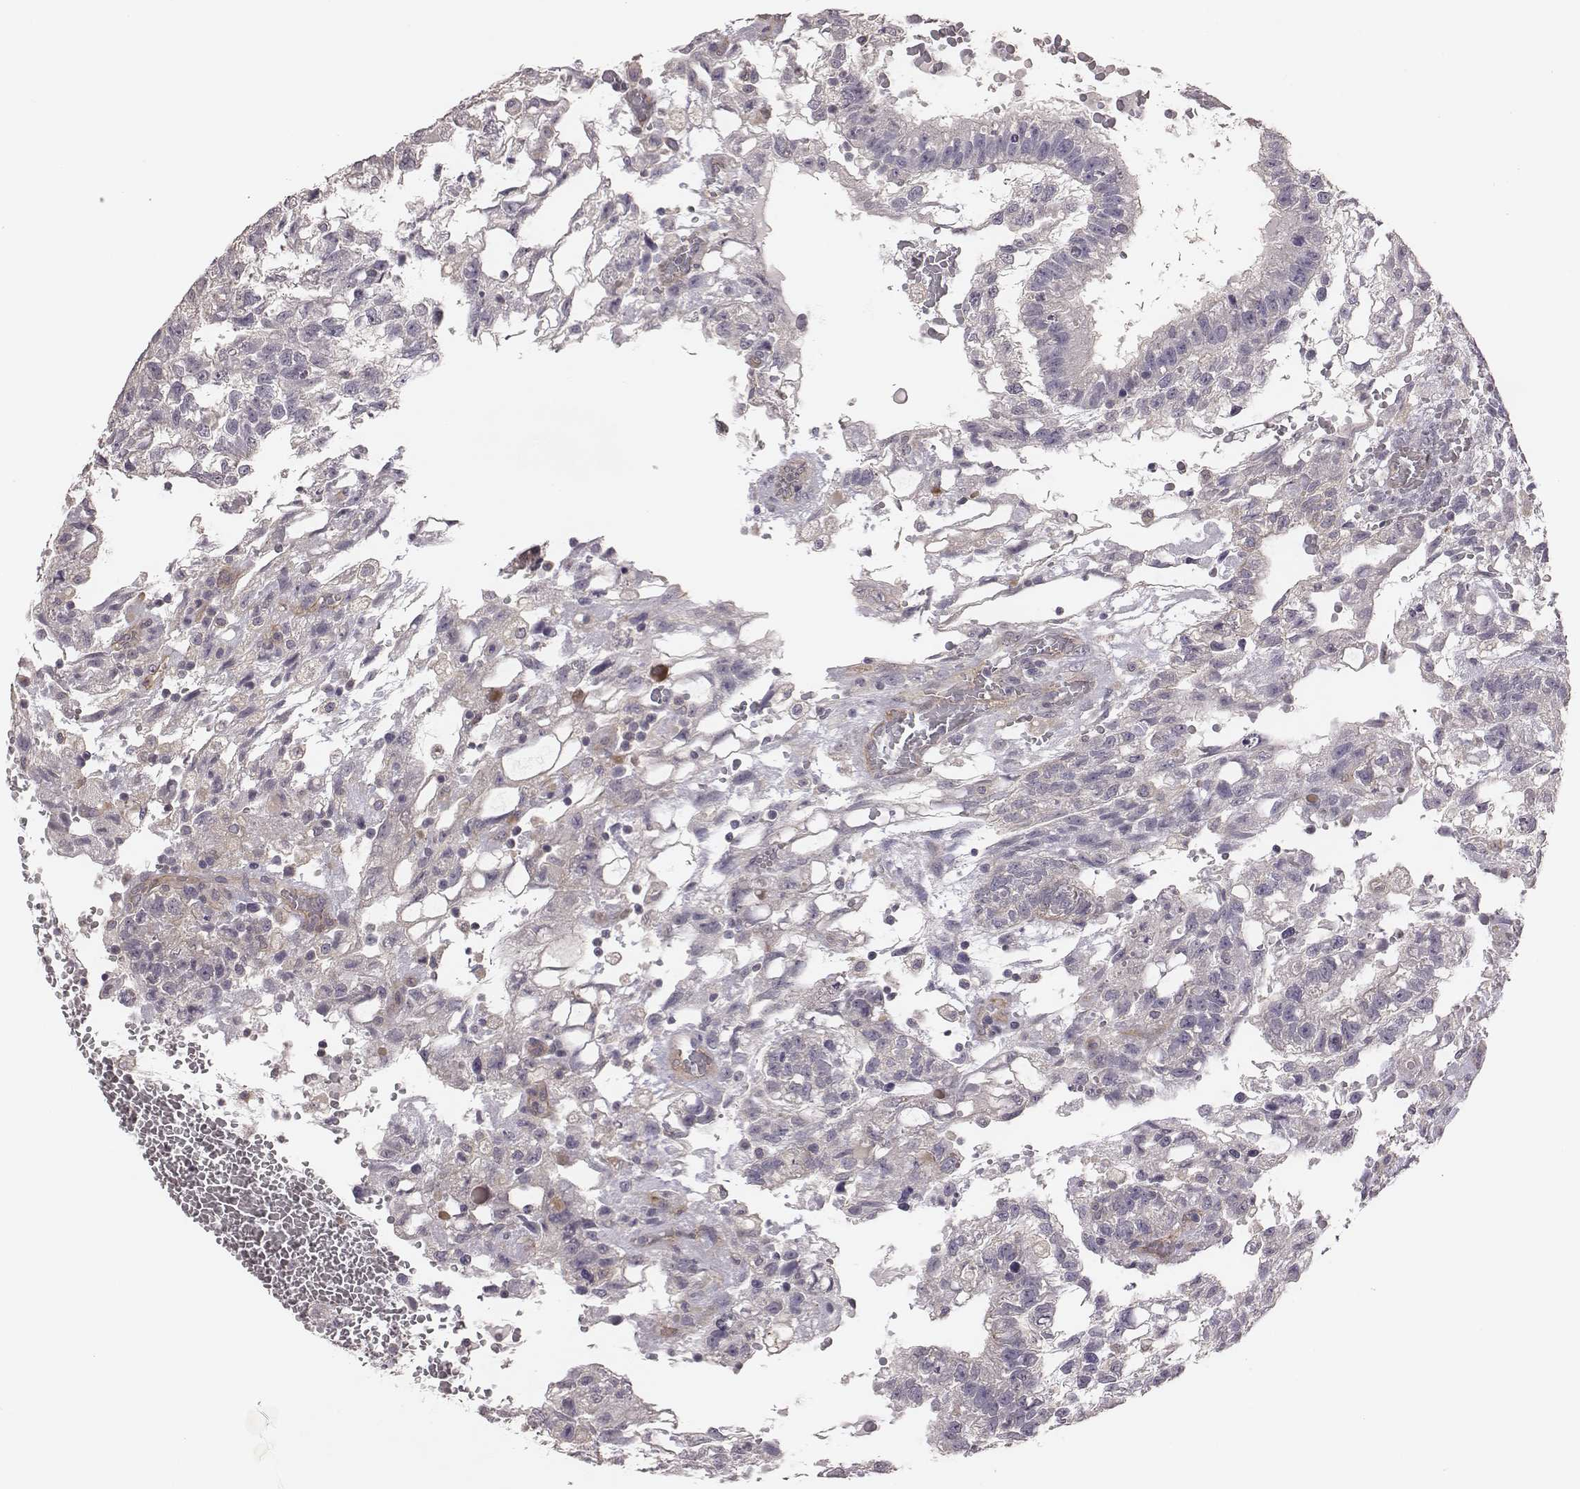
{"staining": {"intensity": "negative", "quantity": "none", "location": "none"}, "tissue": "testis cancer", "cell_type": "Tumor cells", "image_type": "cancer", "snomed": [{"axis": "morphology", "description": "Carcinoma, Embryonal, NOS"}, {"axis": "topography", "description": "Testis"}], "caption": "The image displays no staining of tumor cells in testis embryonal carcinoma. (DAB immunohistochemistry (IHC) with hematoxylin counter stain).", "gene": "SCARF1", "patient": {"sex": "male", "age": 32}}